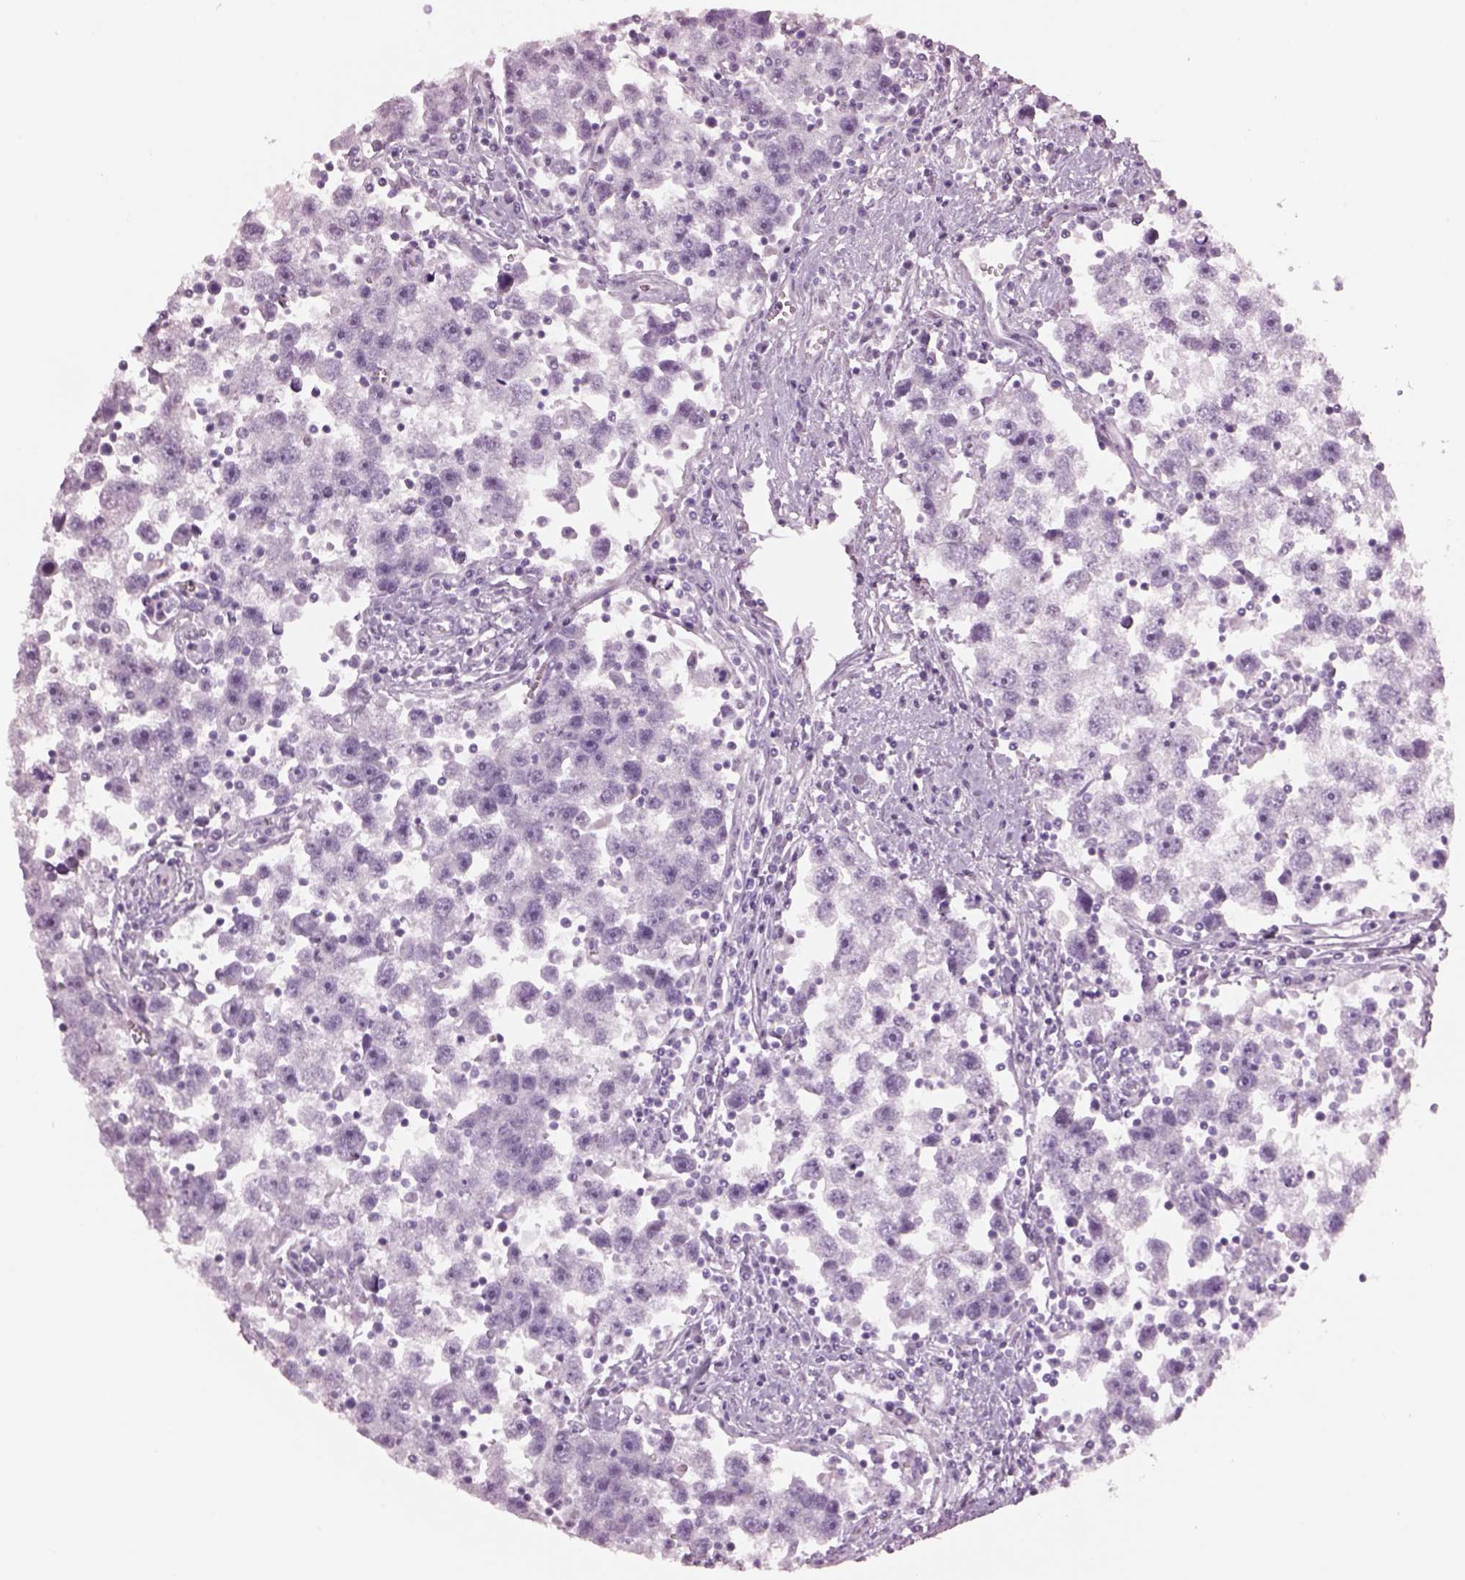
{"staining": {"intensity": "negative", "quantity": "none", "location": "none"}, "tissue": "testis cancer", "cell_type": "Tumor cells", "image_type": "cancer", "snomed": [{"axis": "morphology", "description": "Seminoma, NOS"}, {"axis": "topography", "description": "Testis"}], "caption": "Tumor cells are negative for protein expression in human testis seminoma. Nuclei are stained in blue.", "gene": "ACOD1", "patient": {"sex": "male", "age": 30}}